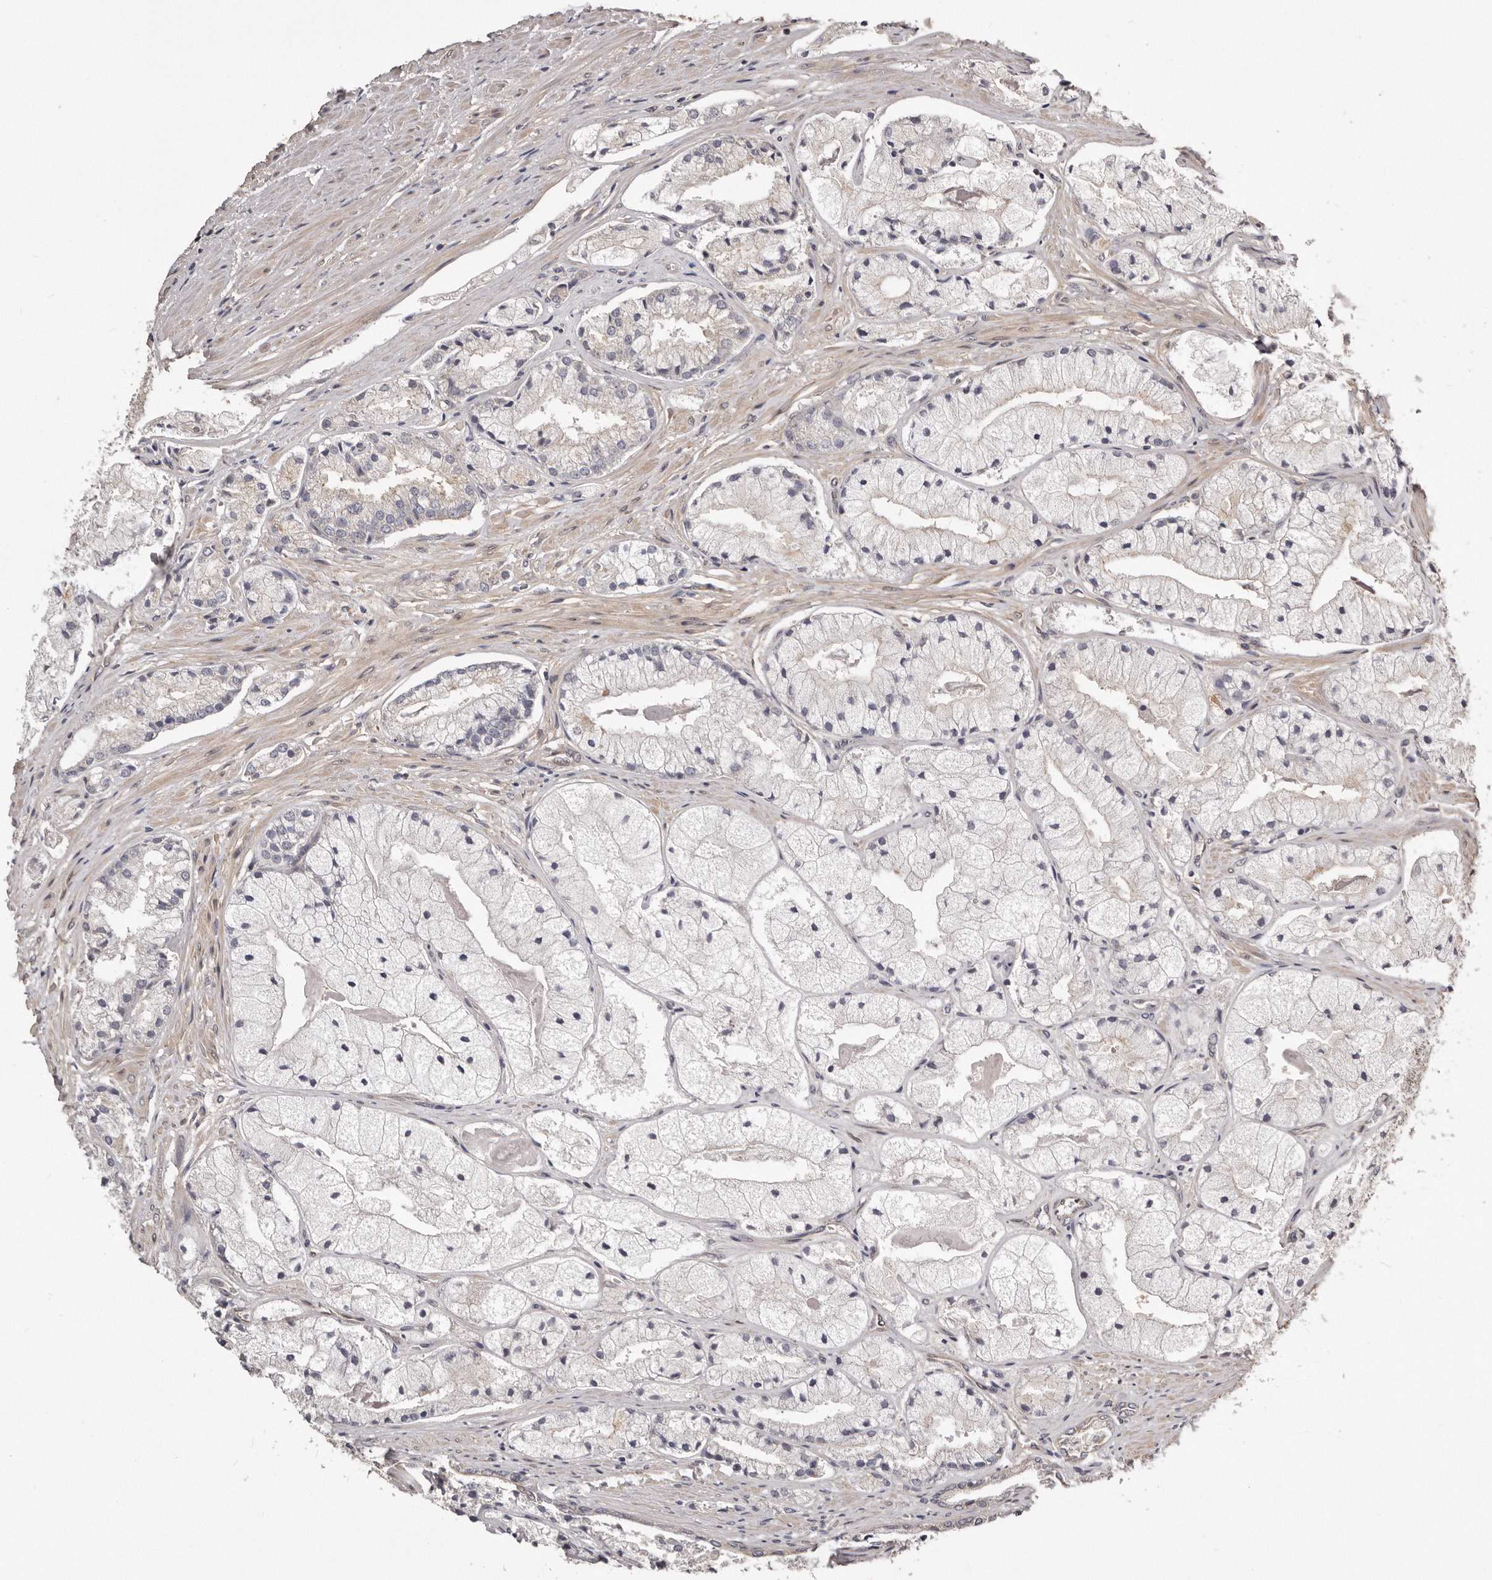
{"staining": {"intensity": "negative", "quantity": "none", "location": "none"}, "tissue": "prostate cancer", "cell_type": "Tumor cells", "image_type": "cancer", "snomed": [{"axis": "morphology", "description": "Adenocarcinoma, High grade"}, {"axis": "topography", "description": "Prostate"}], "caption": "Tumor cells are negative for protein expression in human prostate cancer (adenocarcinoma (high-grade)).", "gene": "ARMCX1", "patient": {"sex": "male", "age": 50}}